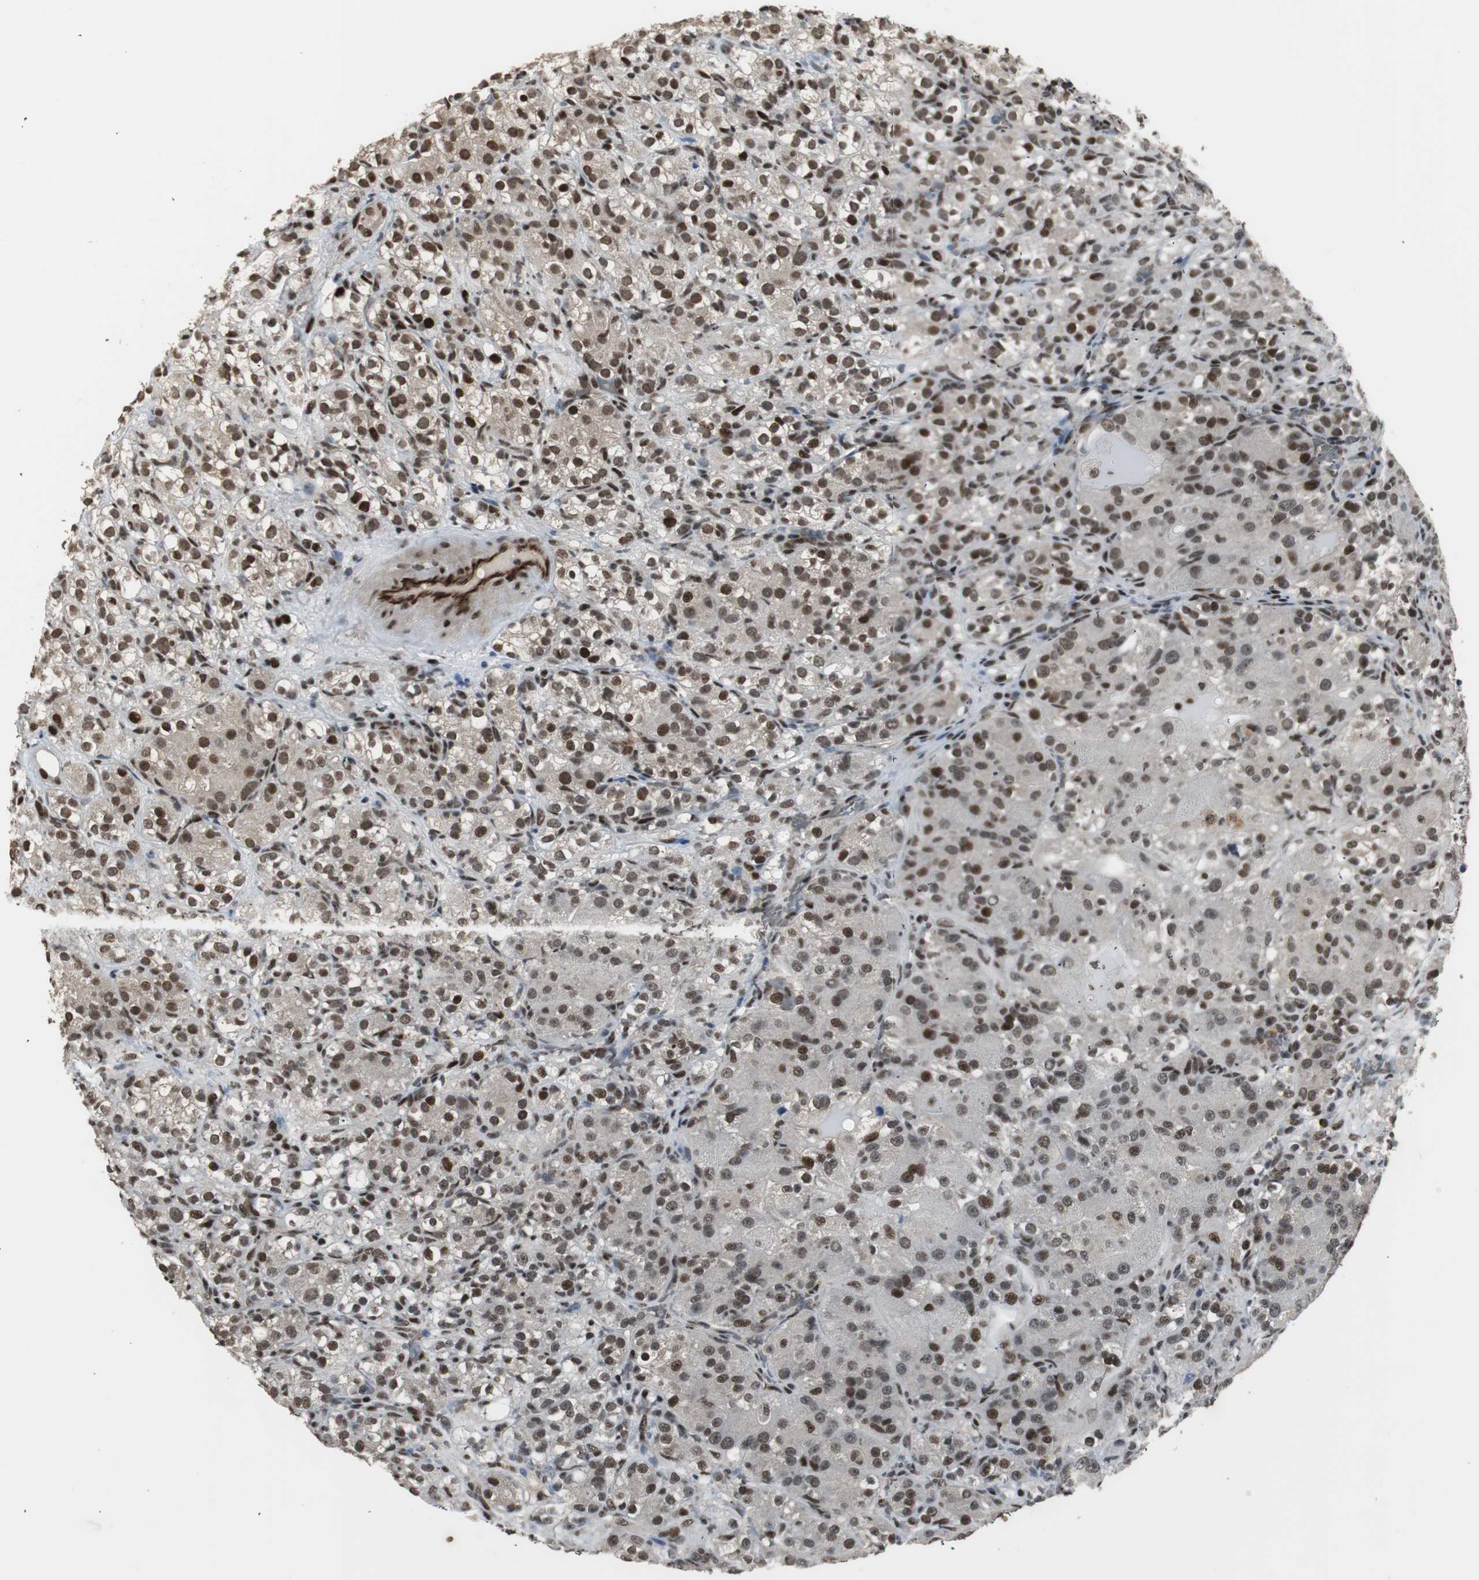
{"staining": {"intensity": "moderate", "quantity": ">75%", "location": "cytoplasmic/membranous,nuclear"}, "tissue": "renal cancer", "cell_type": "Tumor cells", "image_type": "cancer", "snomed": [{"axis": "morphology", "description": "Normal tissue, NOS"}, {"axis": "morphology", "description": "Adenocarcinoma, NOS"}, {"axis": "topography", "description": "Kidney"}], "caption": "Immunohistochemical staining of renal cancer (adenocarcinoma) shows moderate cytoplasmic/membranous and nuclear protein positivity in about >75% of tumor cells.", "gene": "TAF5", "patient": {"sex": "male", "age": 61}}